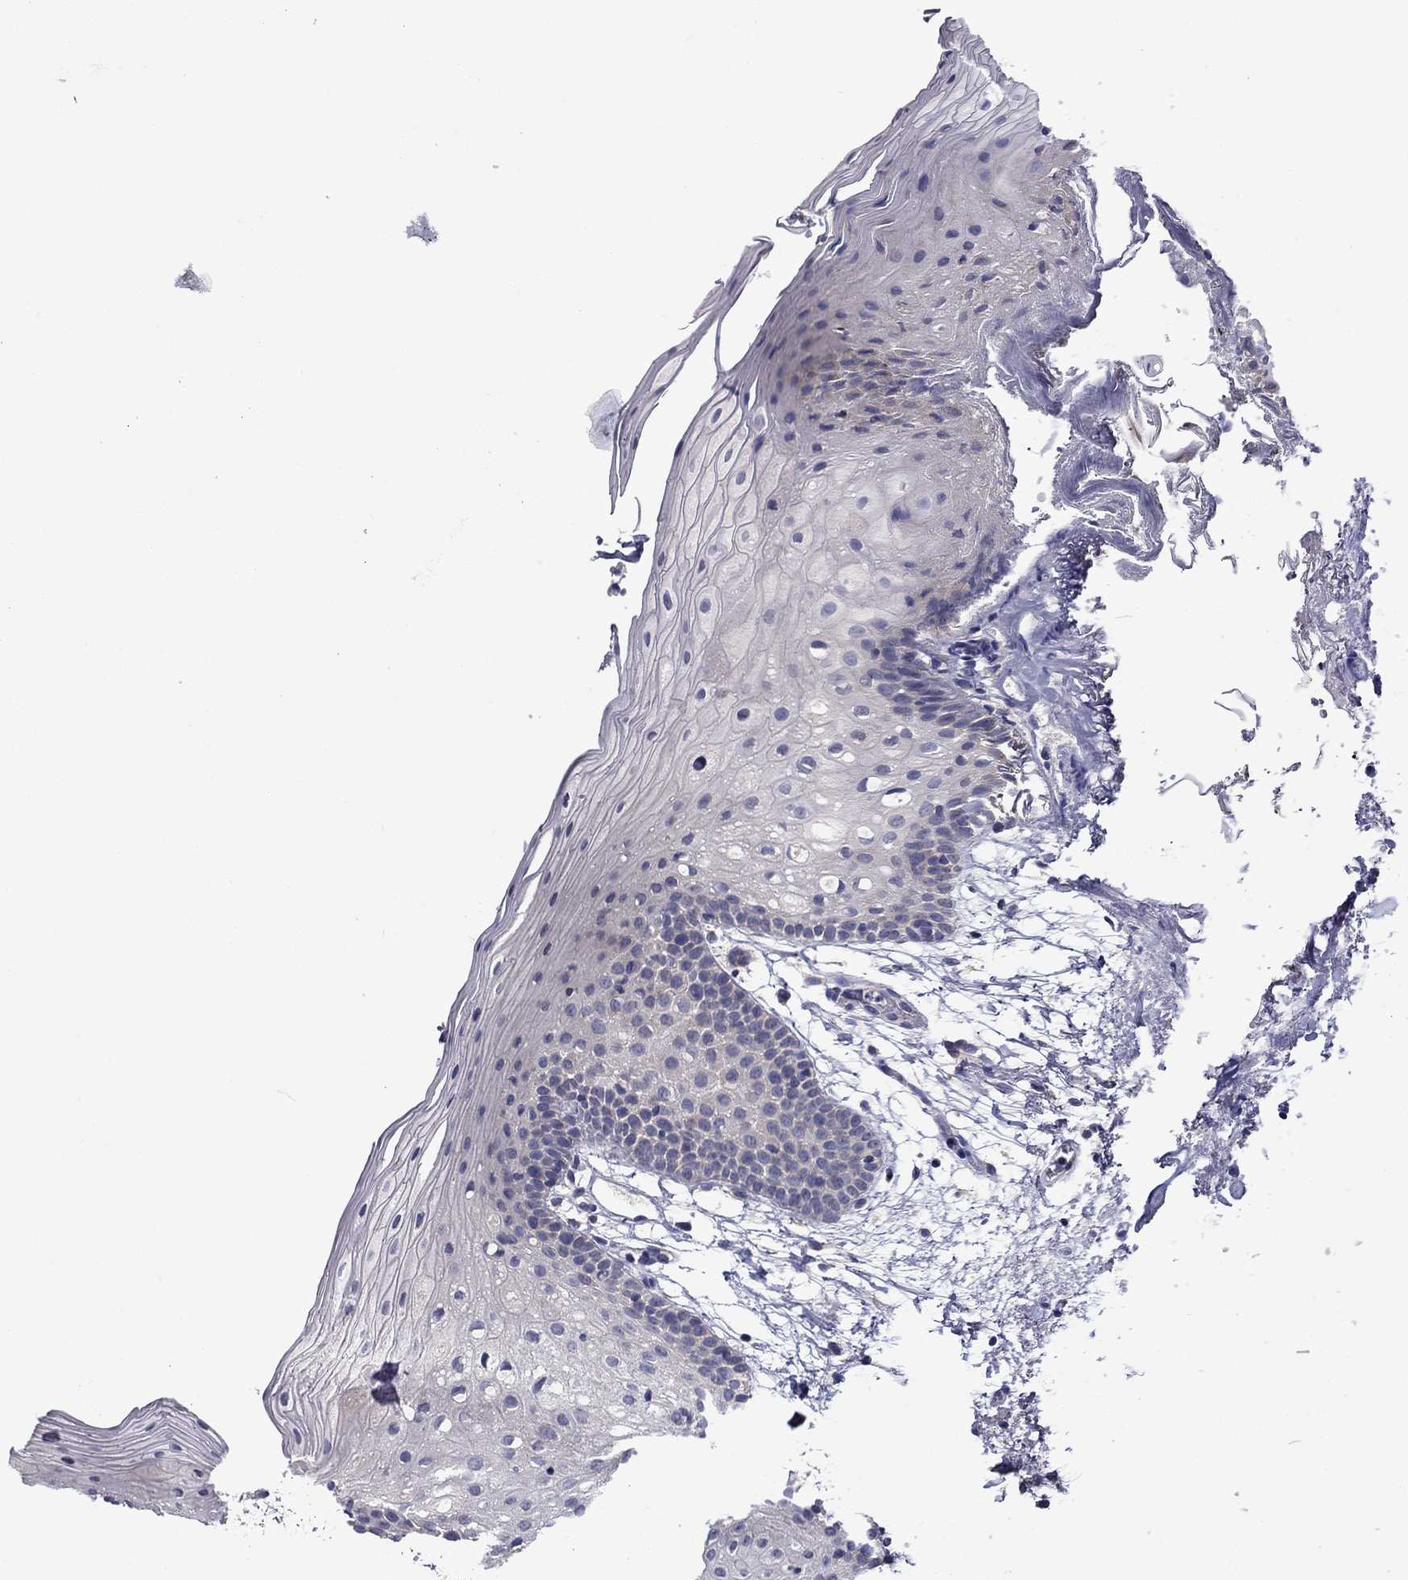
{"staining": {"intensity": "negative", "quantity": "none", "location": "none"}, "tissue": "oral mucosa", "cell_type": "Squamous epithelial cells", "image_type": "normal", "snomed": [{"axis": "morphology", "description": "Normal tissue, NOS"}, {"axis": "topography", "description": "Oral tissue"}, {"axis": "topography", "description": "Tounge, NOS"}], "caption": "Immunohistochemistry (IHC) of unremarkable human oral mucosa displays no positivity in squamous epithelial cells. (Brightfield microscopy of DAB (3,3'-diaminobenzidine) immunohistochemistry at high magnification).", "gene": "SPATA7", "patient": {"sex": "female", "age": 83}}